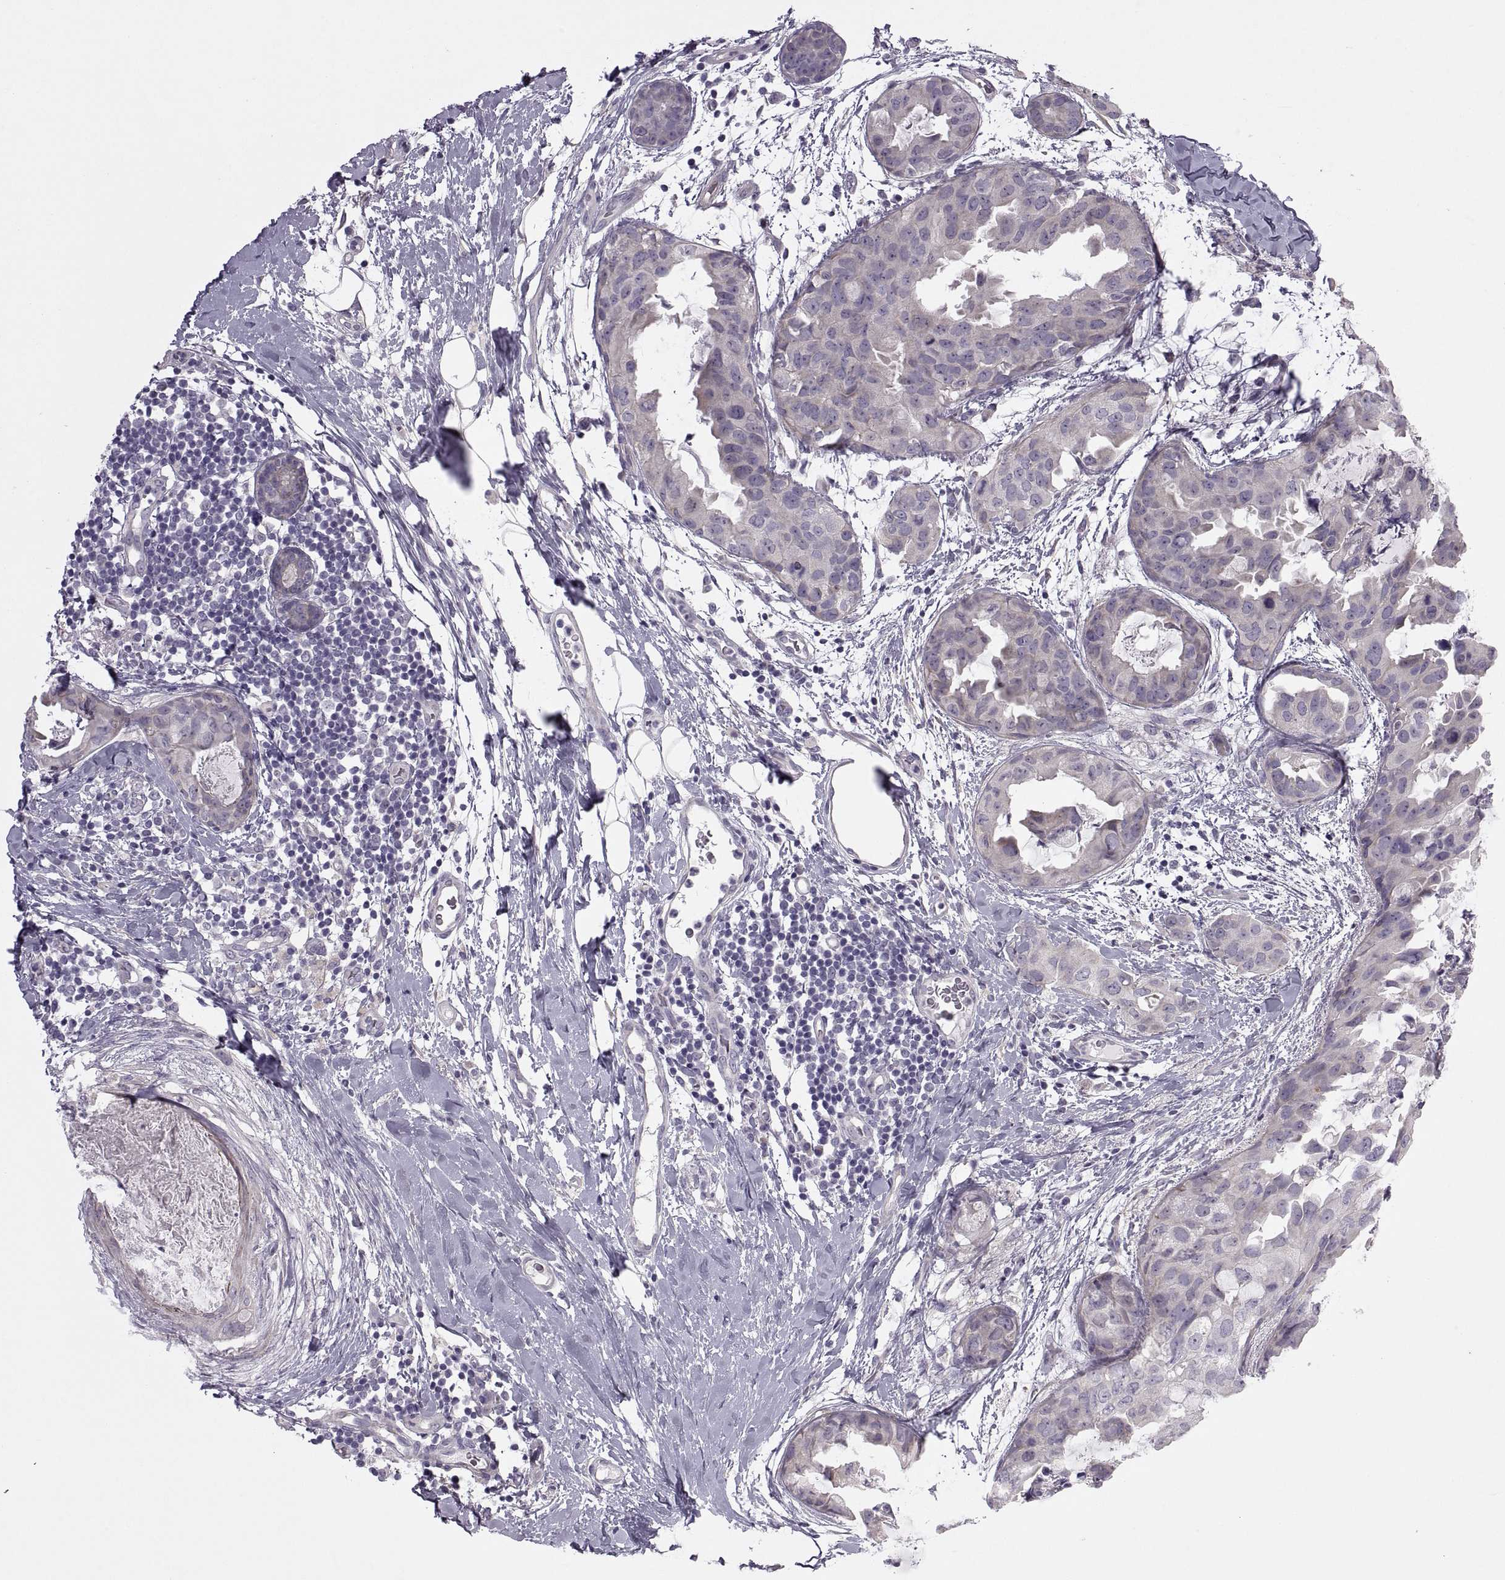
{"staining": {"intensity": "negative", "quantity": "none", "location": "none"}, "tissue": "breast cancer", "cell_type": "Tumor cells", "image_type": "cancer", "snomed": [{"axis": "morphology", "description": "Normal tissue, NOS"}, {"axis": "morphology", "description": "Duct carcinoma"}, {"axis": "topography", "description": "Breast"}], "caption": "The micrograph shows no staining of tumor cells in breast cancer.", "gene": "RIPK4", "patient": {"sex": "female", "age": 40}}